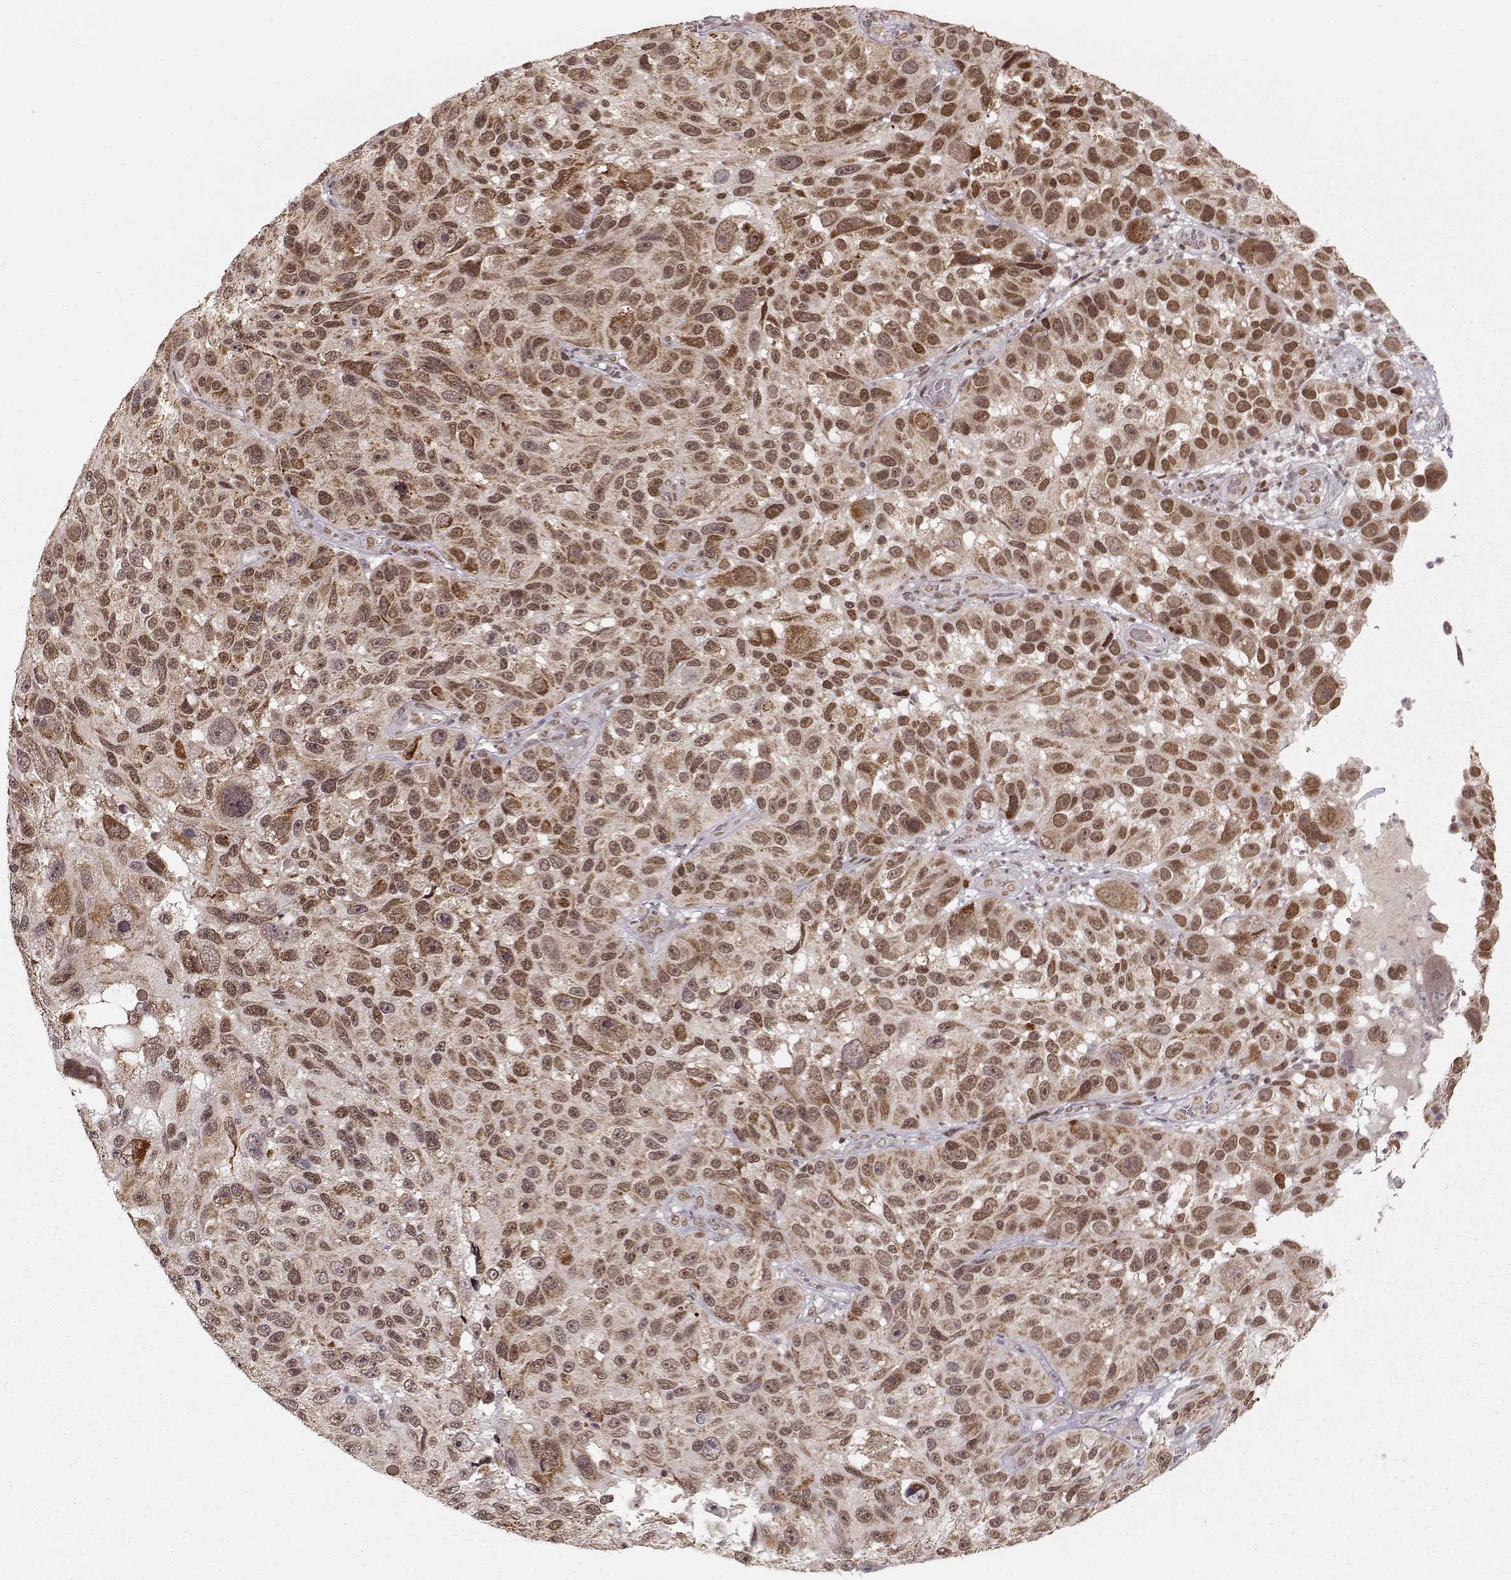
{"staining": {"intensity": "moderate", "quantity": ">75%", "location": "cytoplasmic/membranous,nuclear"}, "tissue": "melanoma", "cell_type": "Tumor cells", "image_type": "cancer", "snomed": [{"axis": "morphology", "description": "Malignant melanoma, NOS"}, {"axis": "topography", "description": "Skin"}], "caption": "Immunohistochemistry image of neoplastic tissue: melanoma stained using immunohistochemistry reveals medium levels of moderate protein expression localized specifically in the cytoplasmic/membranous and nuclear of tumor cells, appearing as a cytoplasmic/membranous and nuclear brown color.", "gene": "RAI1", "patient": {"sex": "male", "age": 53}}